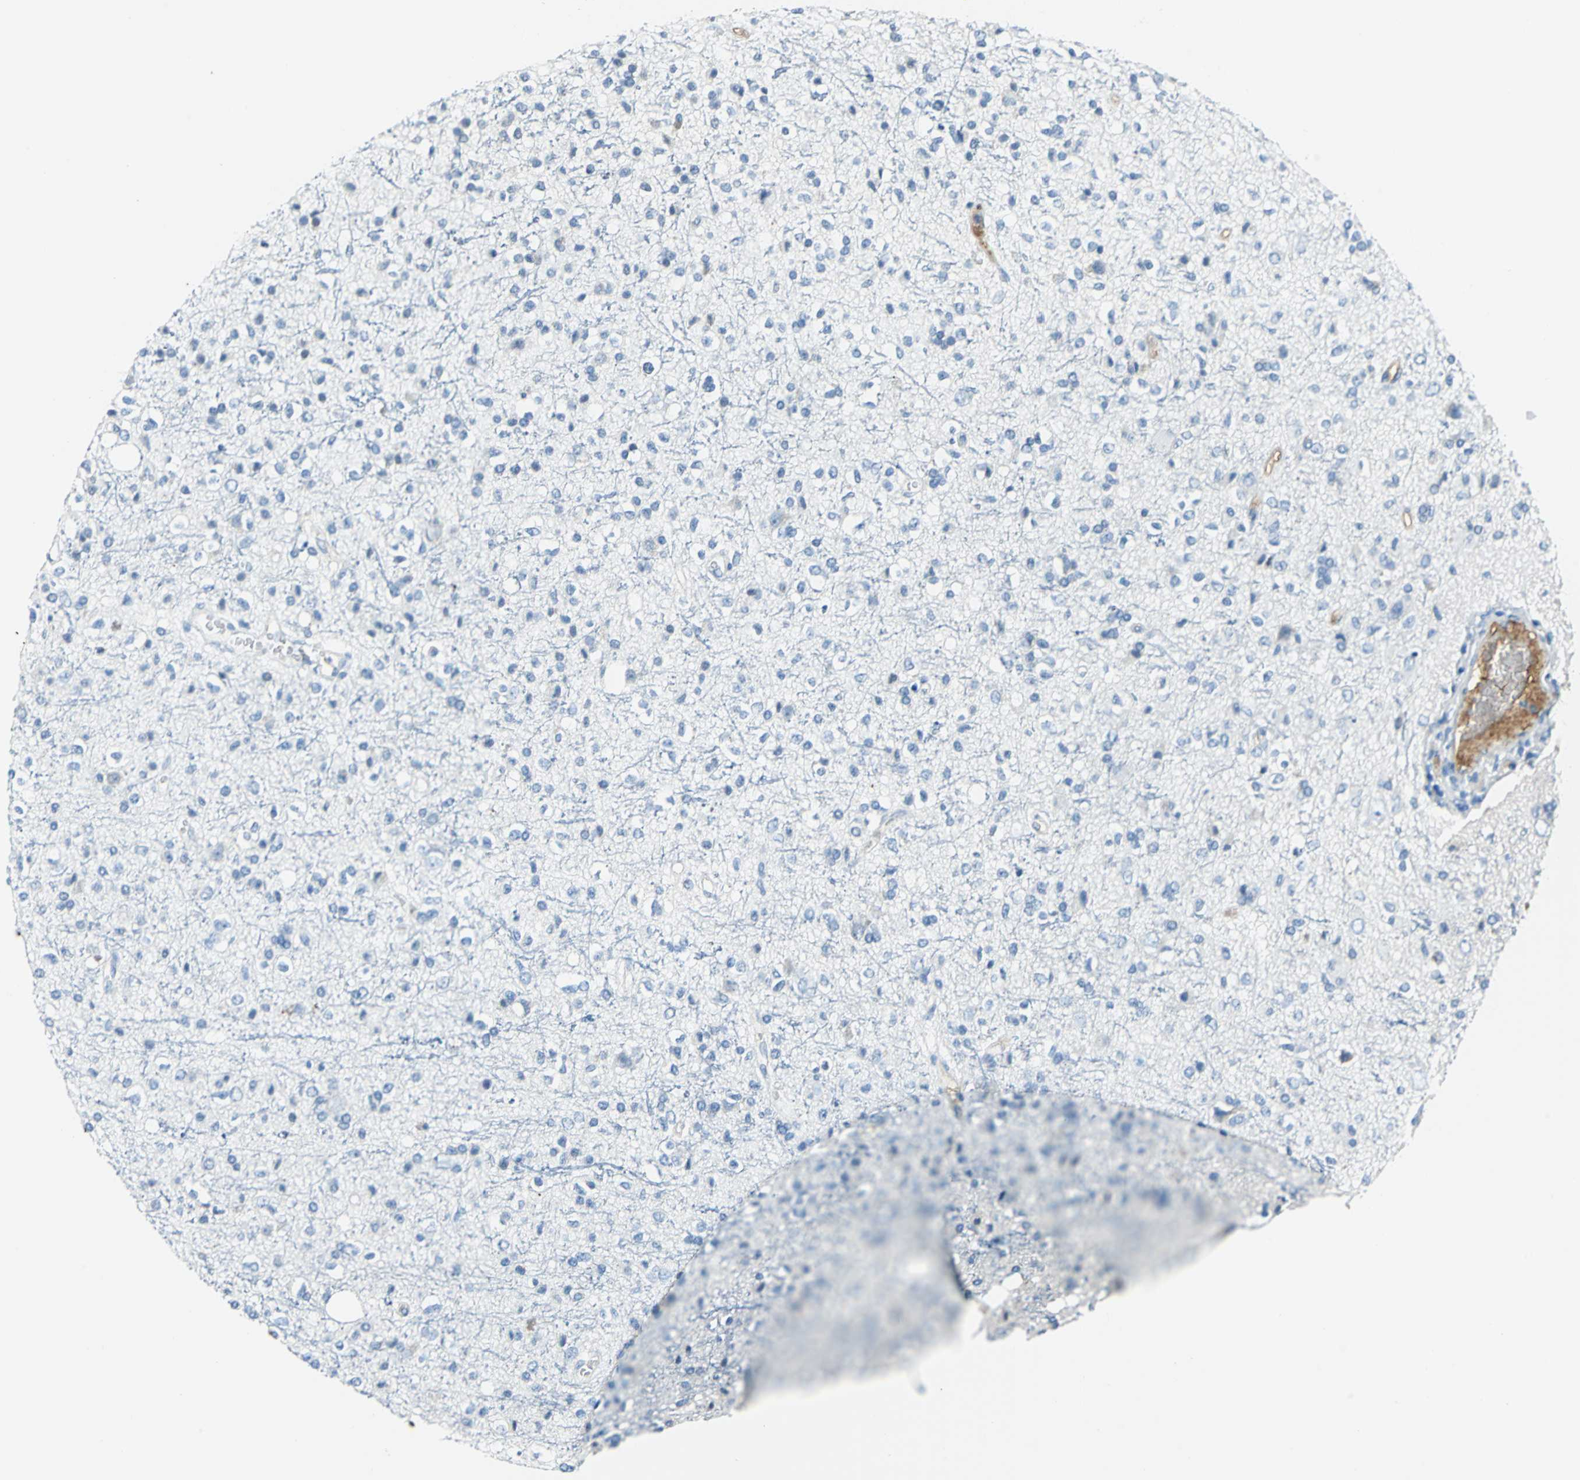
{"staining": {"intensity": "weak", "quantity": "<25%", "location": "cytoplasmic/membranous"}, "tissue": "glioma", "cell_type": "Tumor cells", "image_type": "cancer", "snomed": [{"axis": "morphology", "description": "Glioma, malignant, High grade"}, {"axis": "topography", "description": "Brain"}], "caption": "An immunohistochemistry (IHC) micrograph of high-grade glioma (malignant) is shown. There is no staining in tumor cells of high-grade glioma (malignant).", "gene": "ALB", "patient": {"sex": "male", "age": 47}}